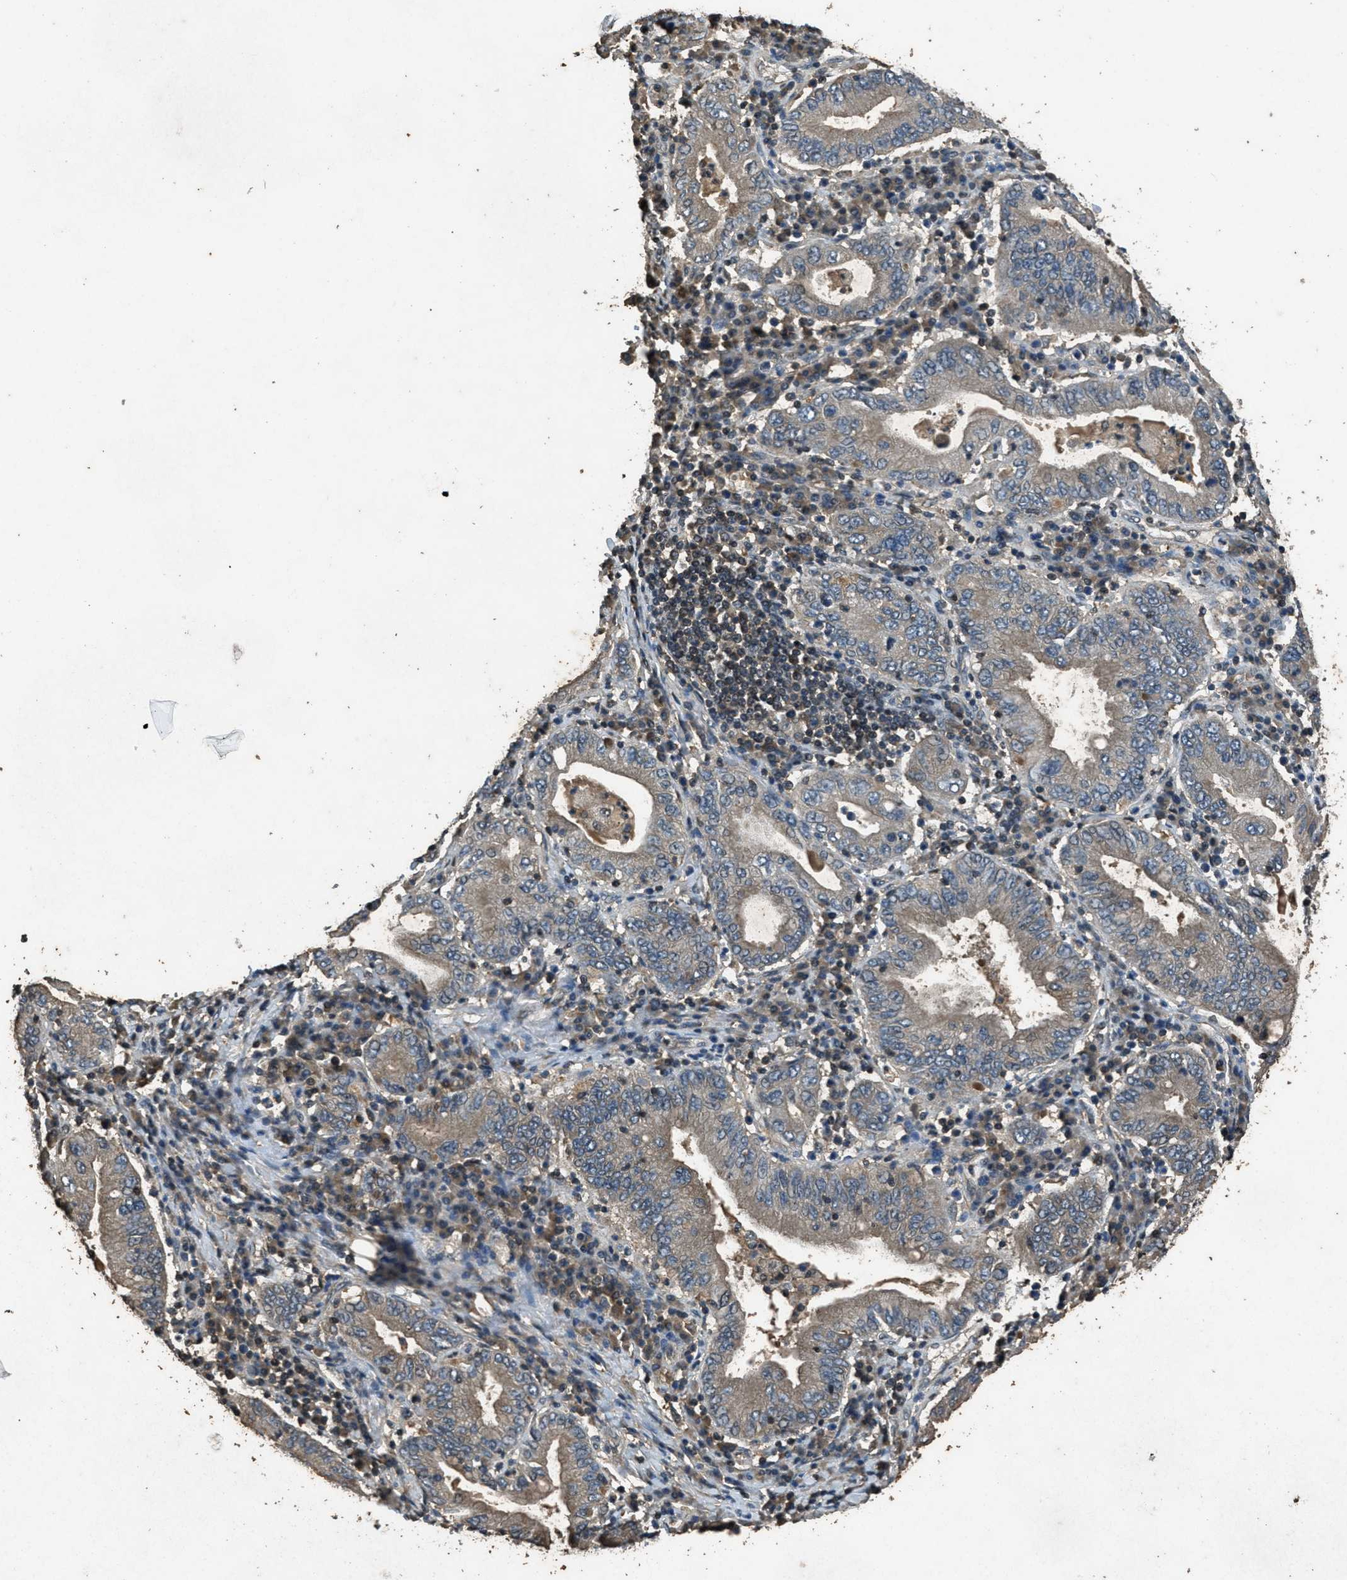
{"staining": {"intensity": "weak", "quantity": ">75%", "location": "cytoplasmic/membranous"}, "tissue": "stomach cancer", "cell_type": "Tumor cells", "image_type": "cancer", "snomed": [{"axis": "morphology", "description": "Normal tissue, NOS"}, {"axis": "morphology", "description": "Adenocarcinoma, NOS"}, {"axis": "topography", "description": "Esophagus"}, {"axis": "topography", "description": "Stomach, upper"}, {"axis": "topography", "description": "Peripheral nerve tissue"}], "caption": "High-magnification brightfield microscopy of stomach adenocarcinoma stained with DAB (3,3'-diaminobenzidine) (brown) and counterstained with hematoxylin (blue). tumor cells exhibit weak cytoplasmic/membranous expression is seen in about>75% of cells.", "gene": "DUSP6", "patient": {"sex": "male", "age": 62}}